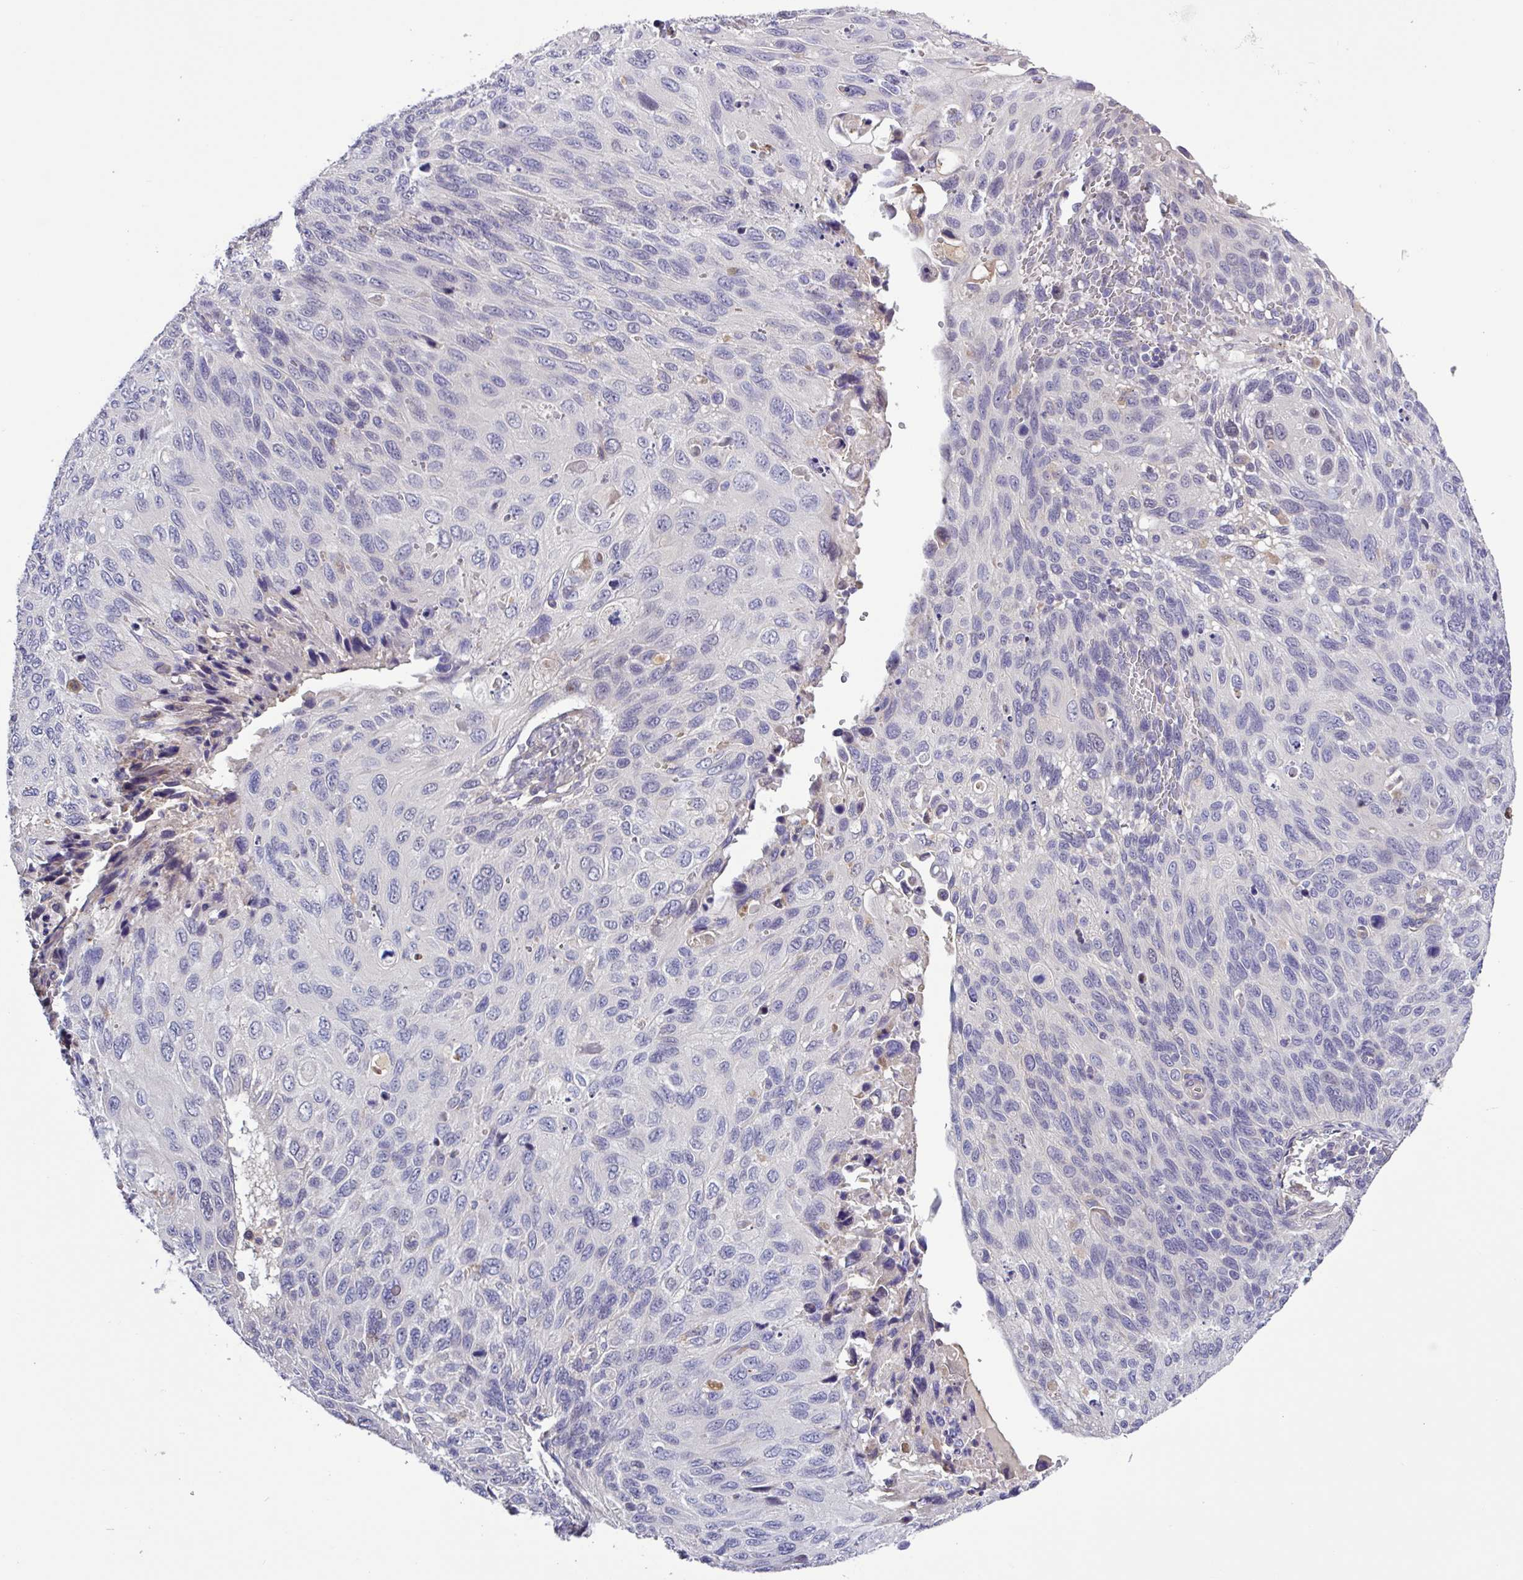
{"staining": {"intensity": "negative", "quantity": "none", "location": "none"}, "tissue": "cervical cancer", "cell_type": "Tumor cells", "image_type": "cancer", "snomed": [{"axis": "morphology", "description": "Squamous cell carcinoma, NOS"}, {"axis": "topography", "description": "Cervix"}], "caption": "Immunohistochemical staining of human cervical cancer reveals no significant staining in tumor cells.", "gene": "SFTPB", "patient": {"sex": "female", "age": 70}}